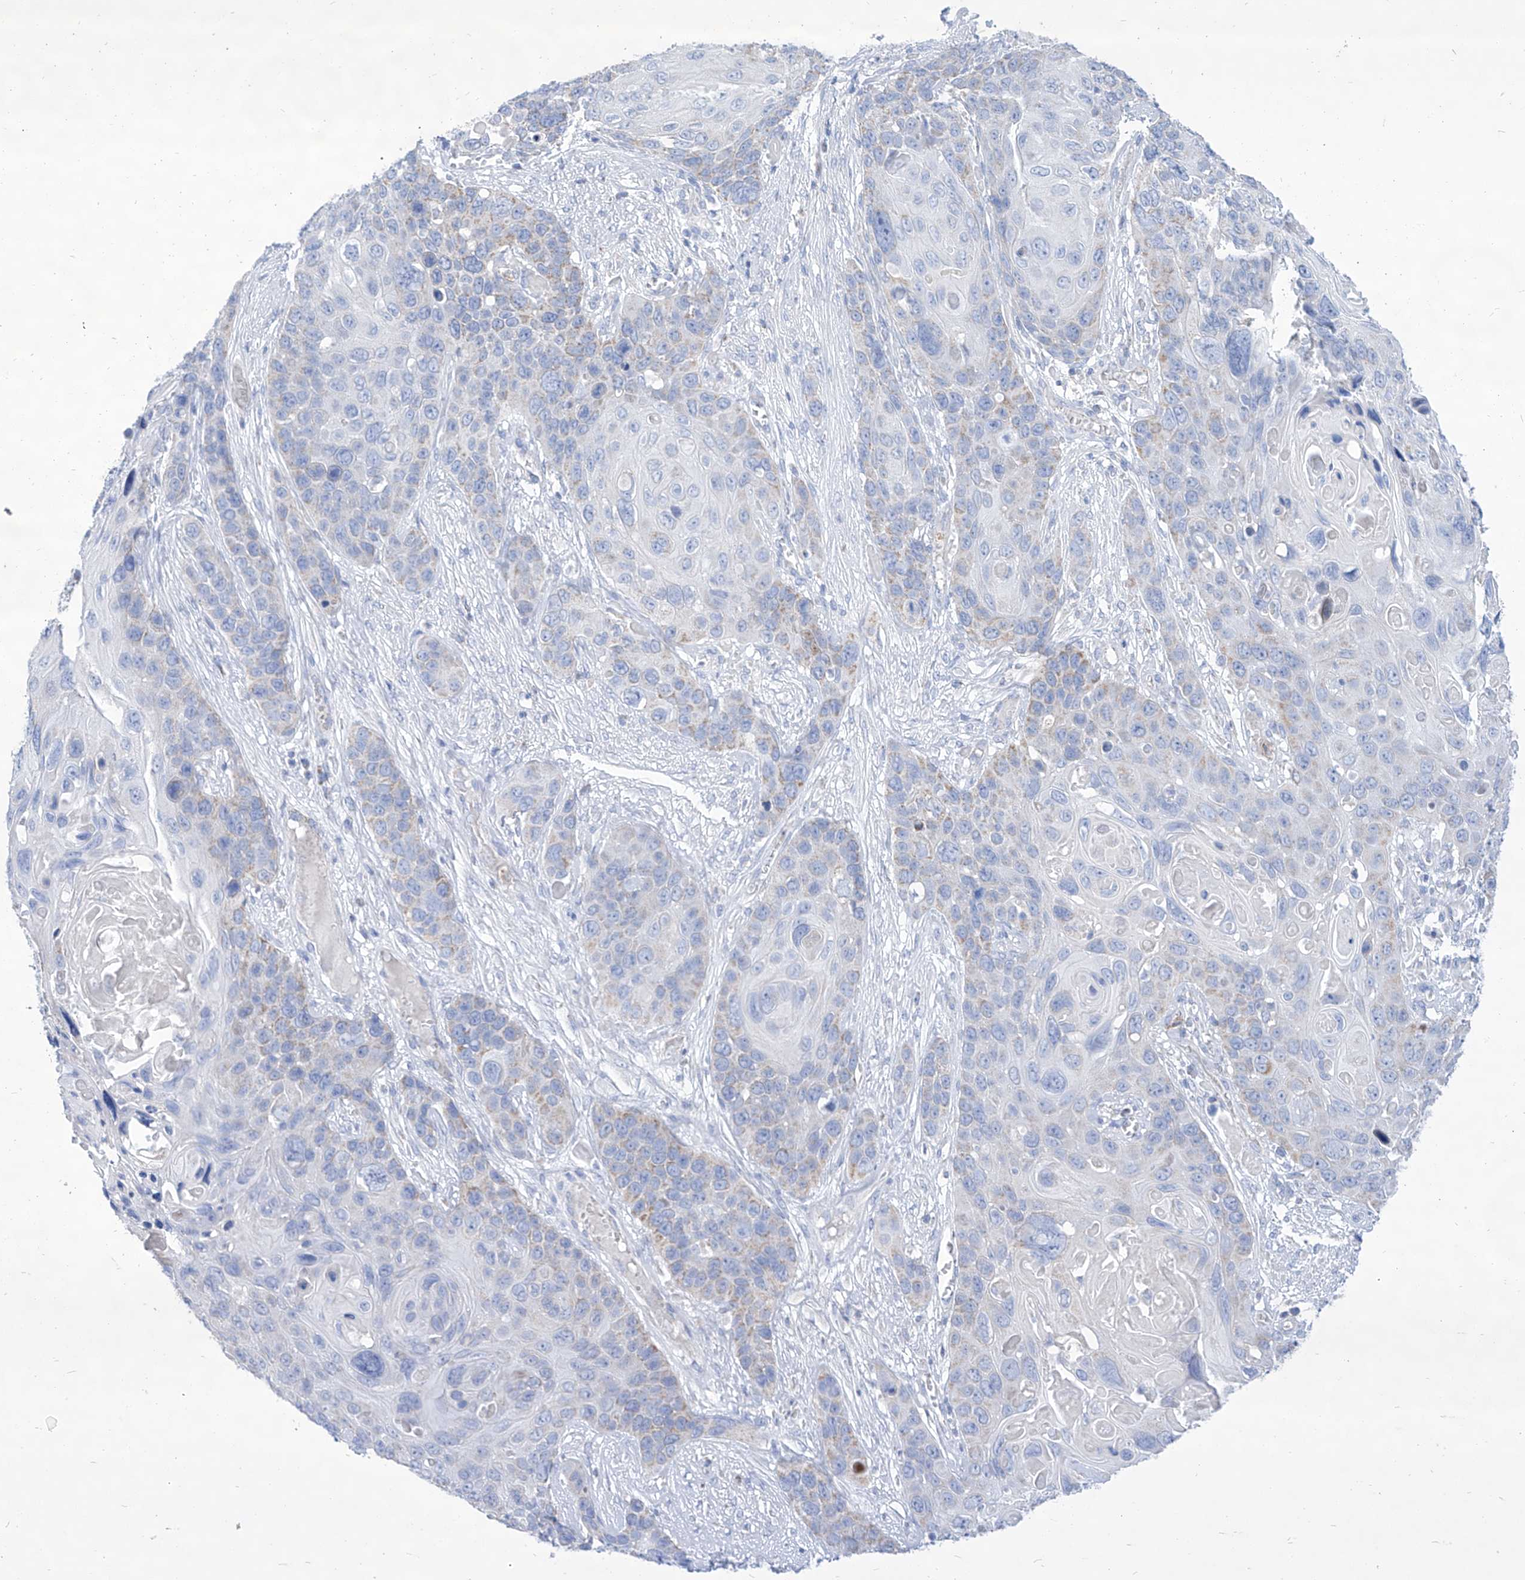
{"staining": {"intensity": "negative", "quantity": "none", "location": "none"}, "tissue": "skin cancer", "cell_type": "Tumor cells", "image_type": "cancer", "snomed": [{"axis": "morphology", "description": "Squamous cell carcinoma, NOS"}, {"axis": "topography", "description": "Skin"}], "caption": "This is an immunohistochemistry (IHC) image of human skin cancer. There is no expression in tumor cells.", "gene": "COQ3", "patient": {"sex": "male", "age": 55}}